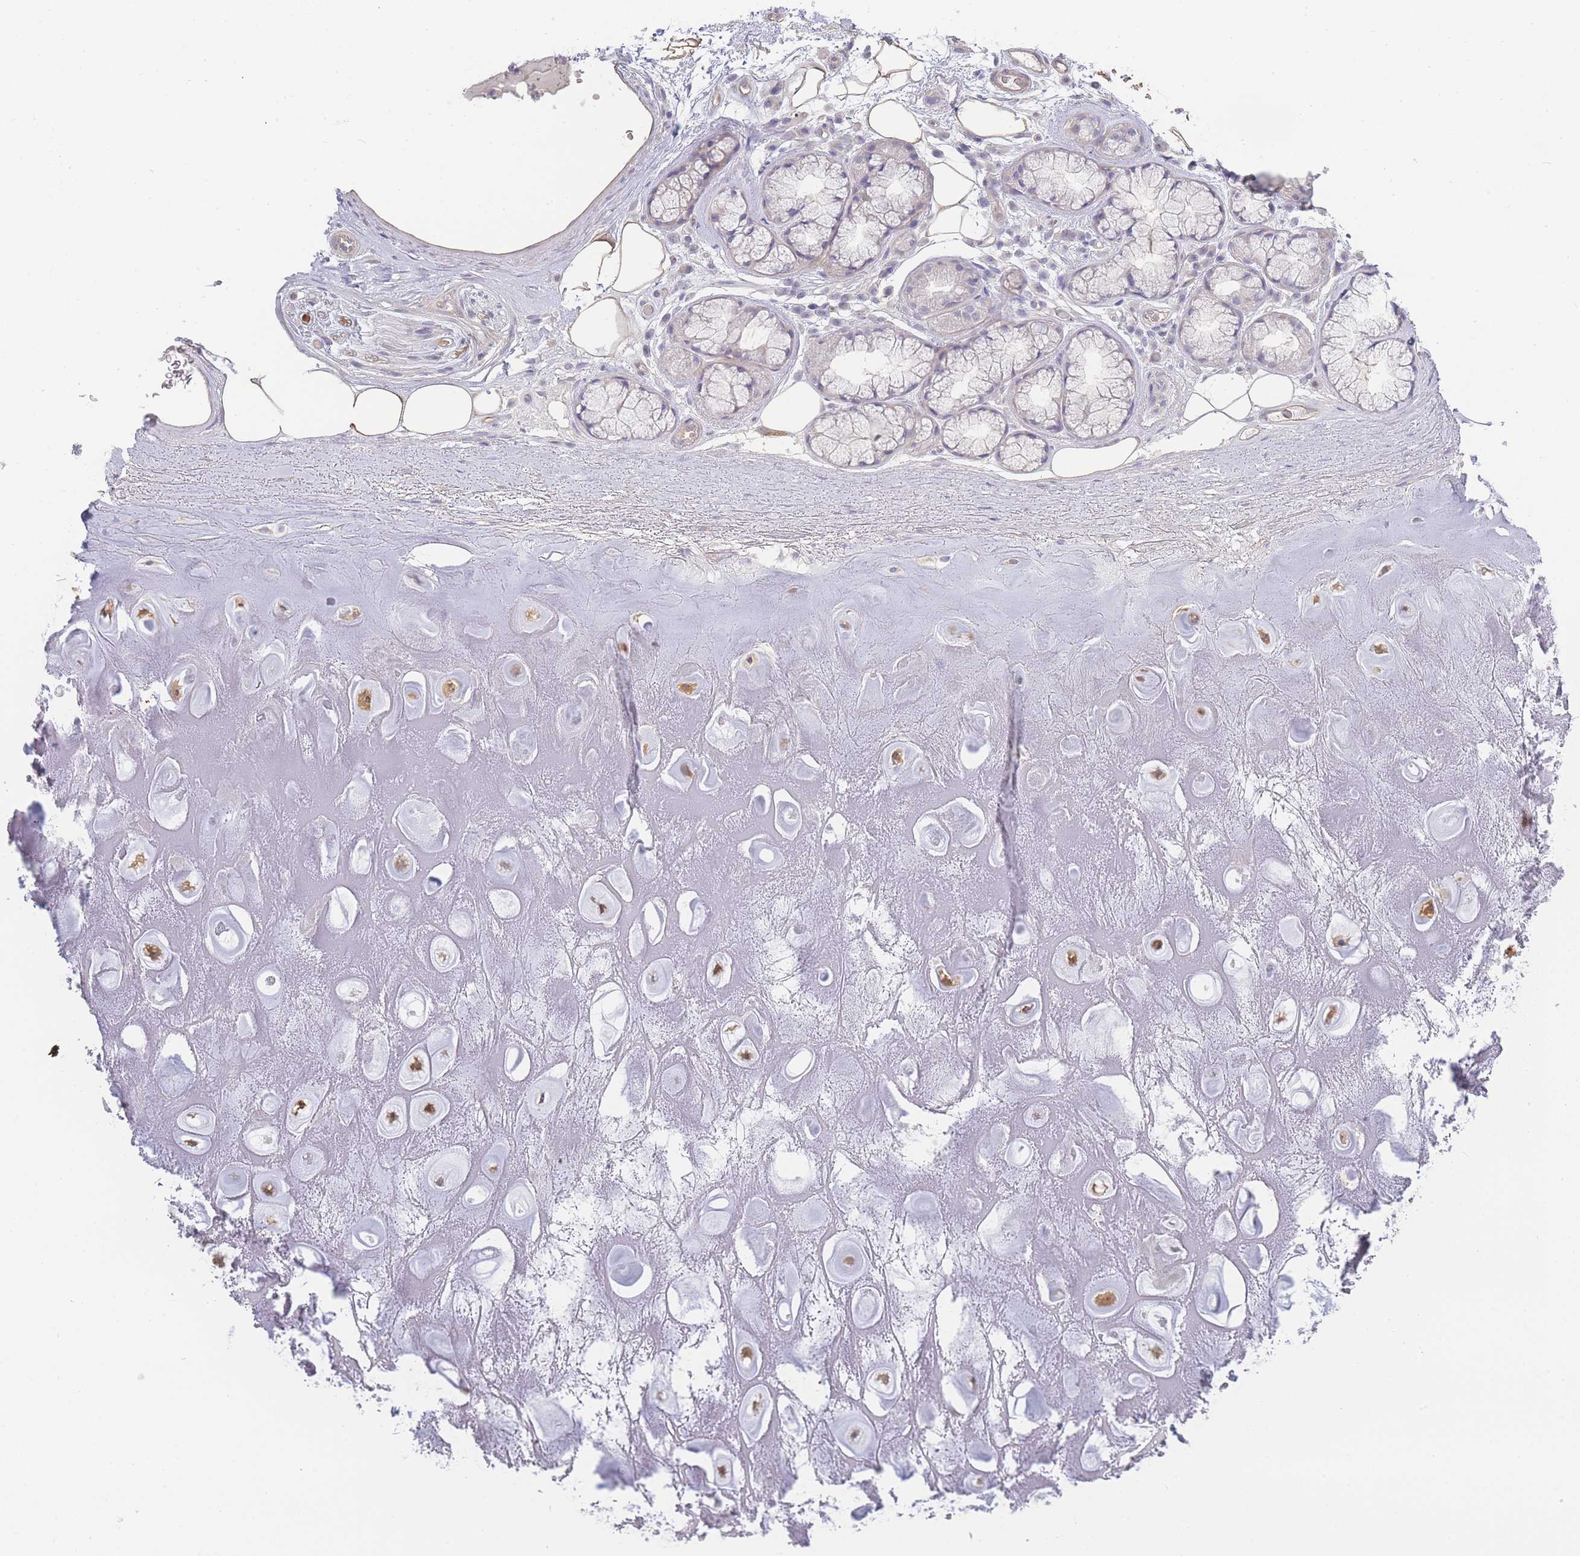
{"staining": {"intensity": "negative", "quantity": "none", "location": "none"}, "tissue": "adipose tissue", "cell_type": "Adipocytes", "image_type": "normal", "snomed": [{"axis": "morphology", "description": "Normal tissue, NOS"}, {"axis": "topography", "description": "Cartilage tissue"}], "caption": "Unremarkable adipose tissue was stained to show a protein in brown. There is no significant positivity in adipocytes. (DAB immunohistochemistry (IHC), high magnification).", "gene": "SPHKAP", "patient": {"sex": "male", "age": 81}}